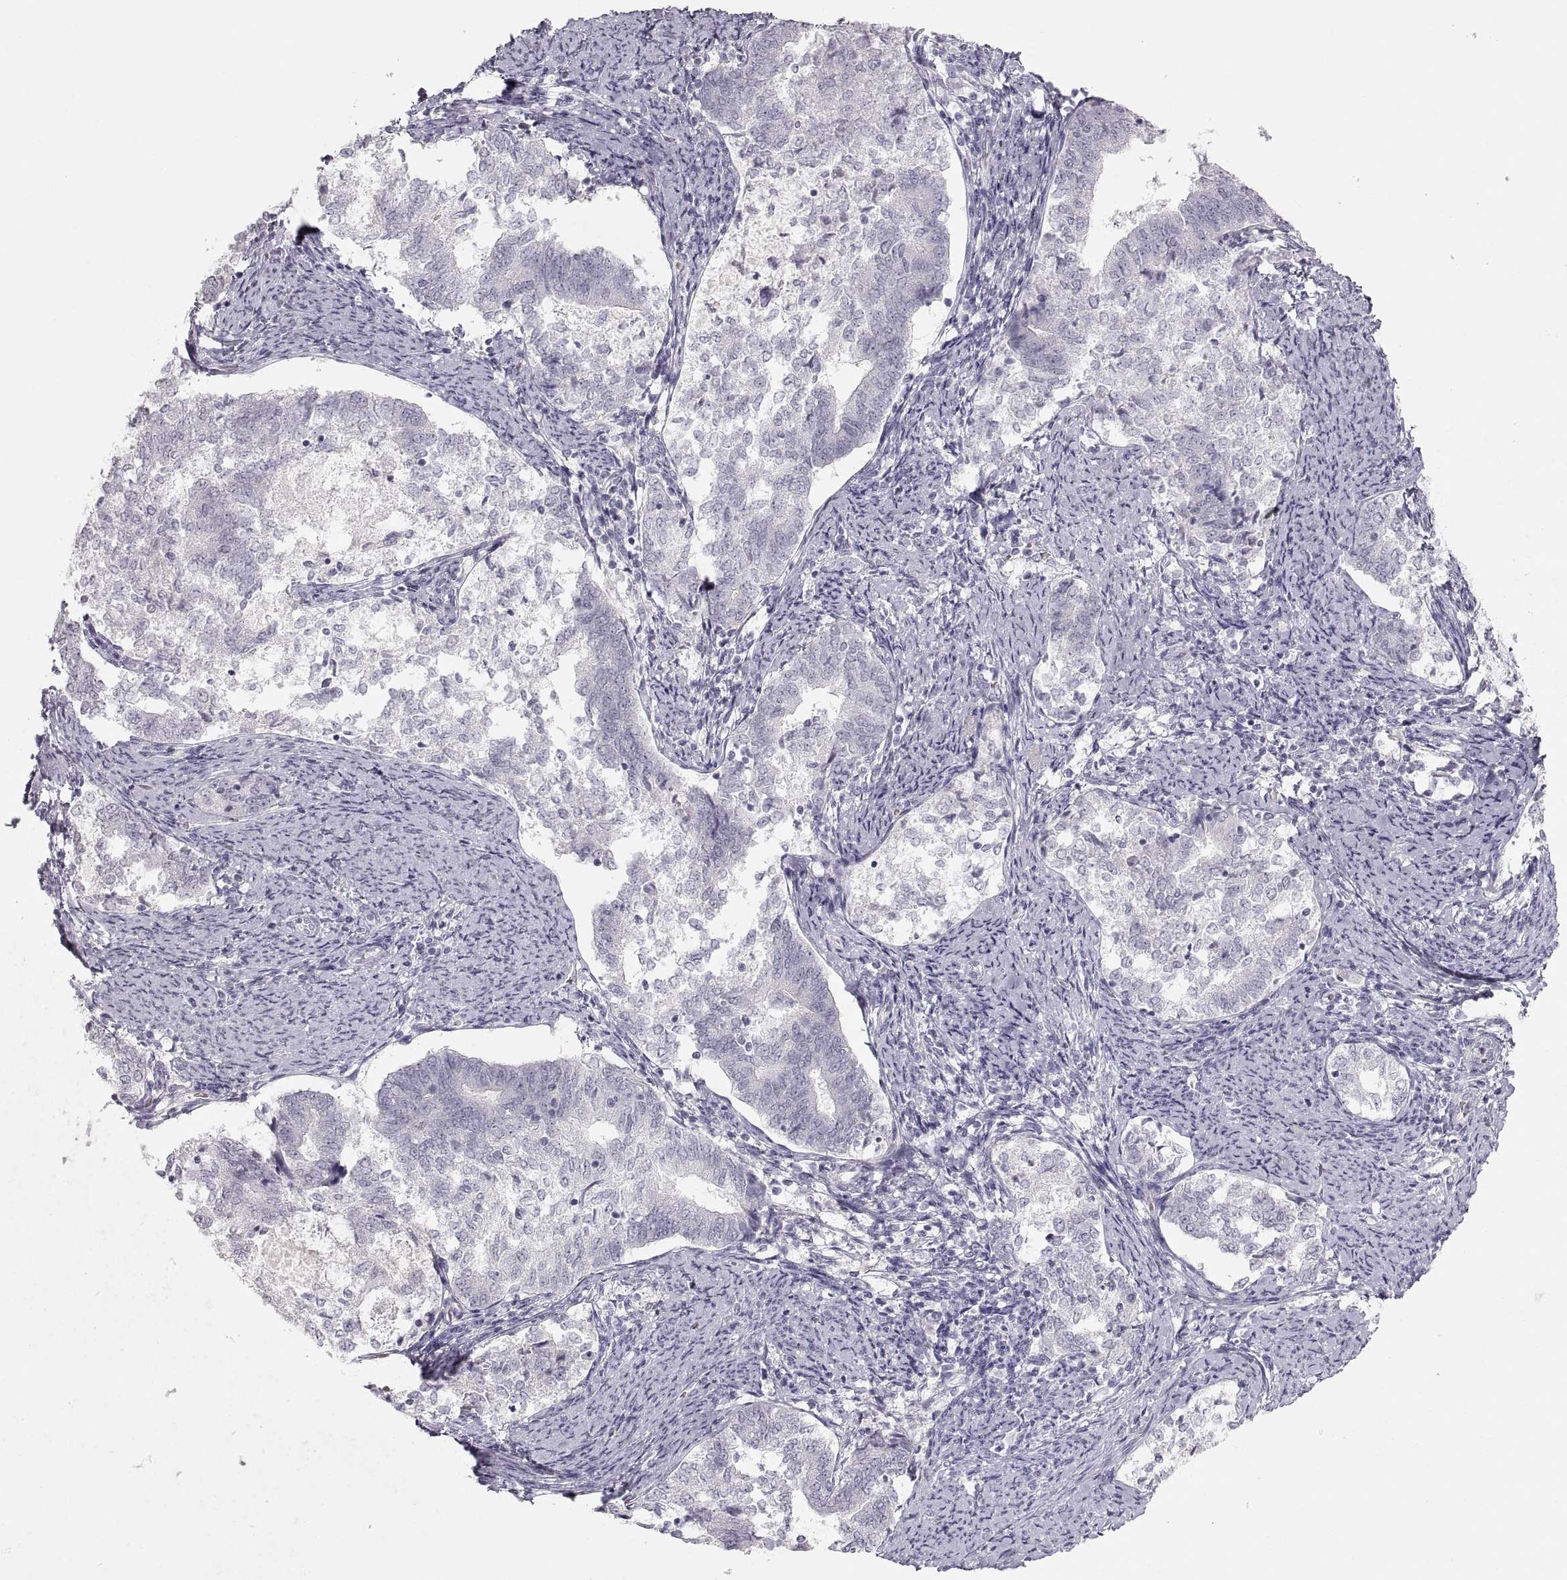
{"staining": {"intensity": "negative", "quantity": "none", "location": "none"}, "tissue": "endometrial cancer", "cell_type": "Tumor cells", "image_type": "cancer", "snomed": [{"axis": "morphology", "description": "Adenocarcinoma, NOS"}, {"axis": "topography", "description": "Endometrium"}], "caption": "Protein analysis of endometrial adenocarcinoma displays no significant positivity in tumor cells. (Immunohistochemistry, brightfield microscopy, high magnification).", "gene": "PCSK2", "patient": {"sex": "female", "age": 65}}